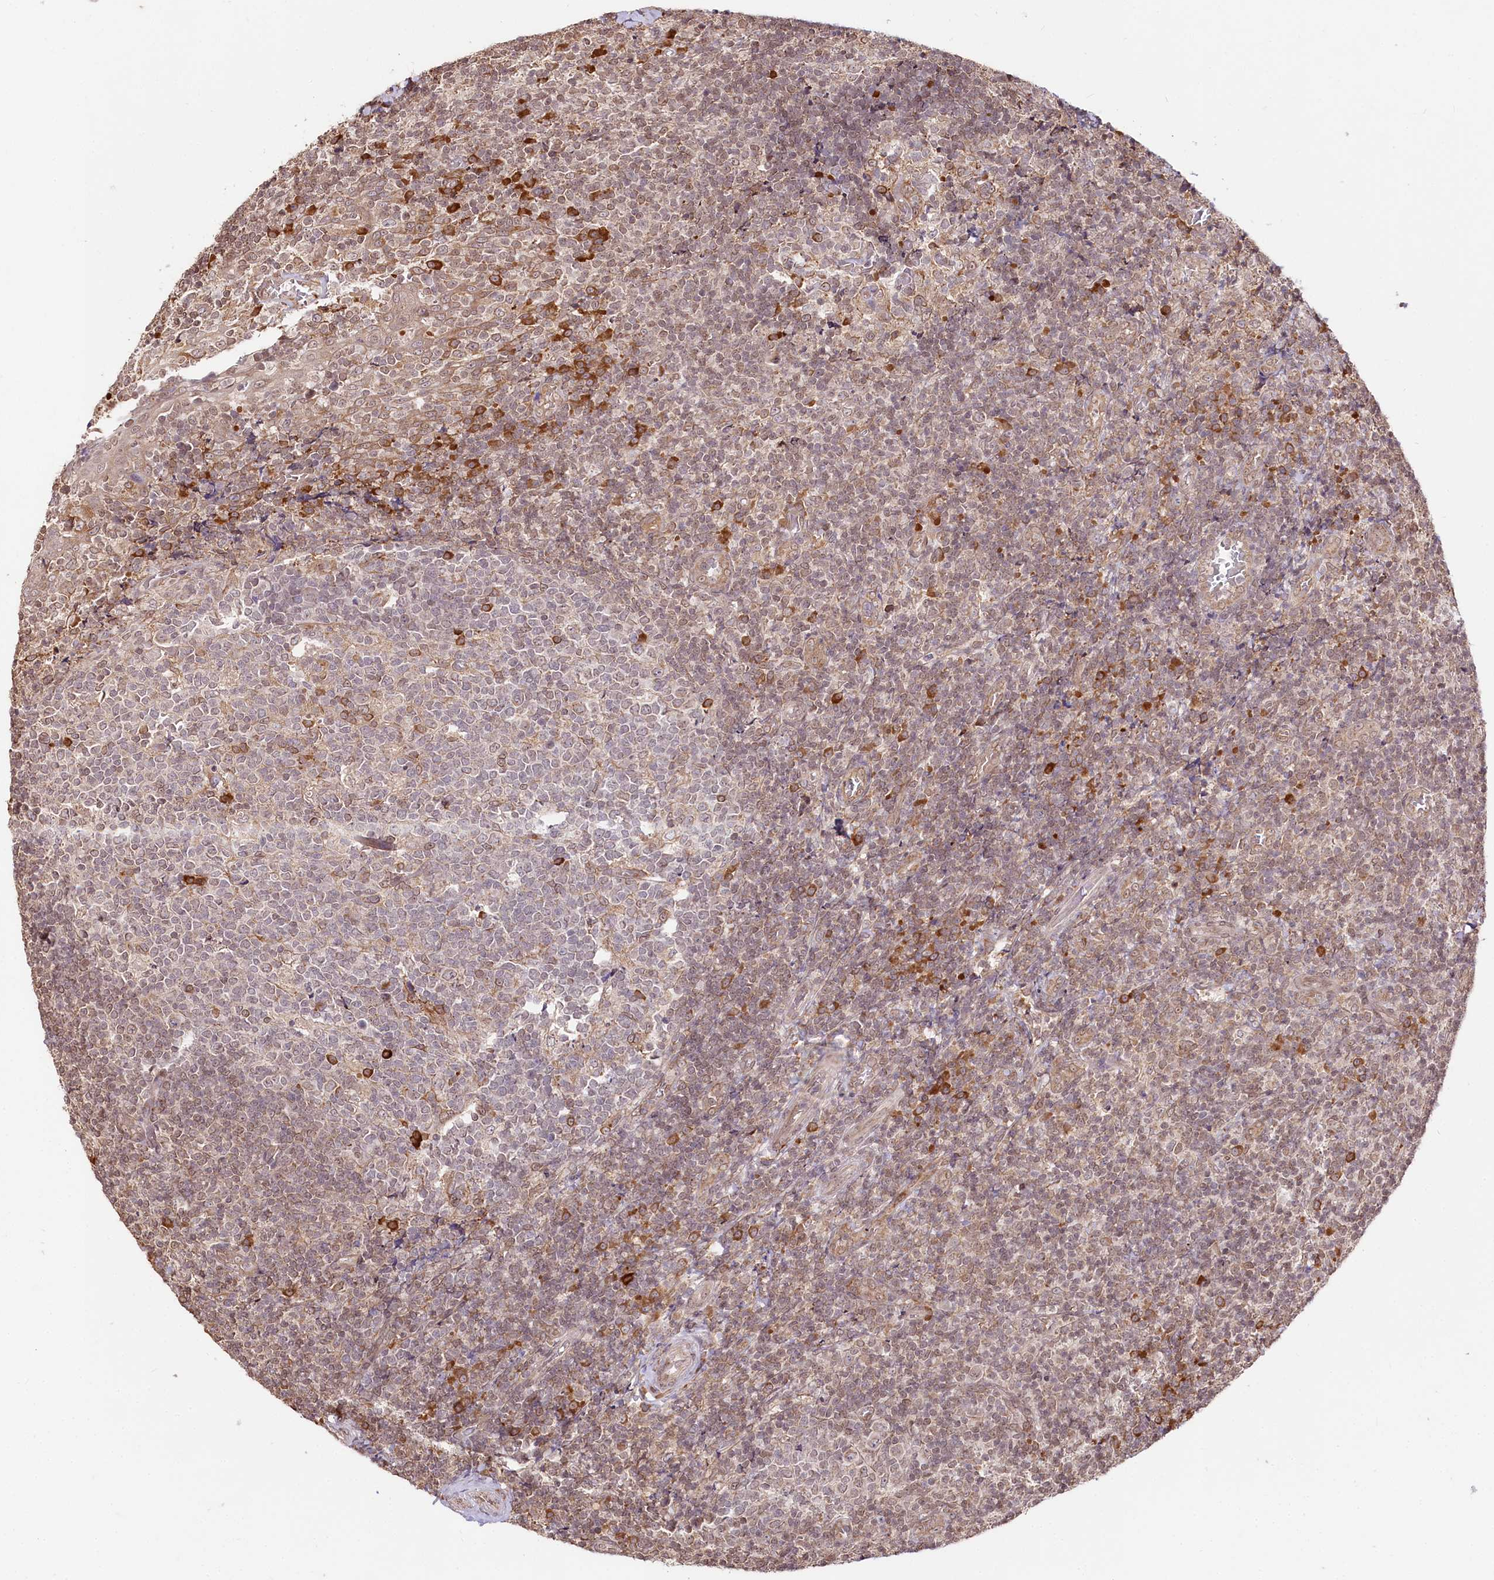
{"staining": {"intensity": "moderate", "quantity": "<25%", "location": "cytoplasmic/membranous,nuclear"}, "tissue": "tonsil", "cell_type": "Germinal center cells", "image_type": "normal", "snomed": [{"axis": "morphology", "description": "Normal tissue, NOS"}, {"axis": "topography", "description": "Tonsil"}], "caption": "Brown immunohistochemical staining in benign tonsil shows moderate cytoplasmic/membranous,nuclear expression in about <25% of germinal center cells. (DAB (3,3'-diaminobenzidine) IHC with brightfield microscopy, high magnification).", "gene": "CNPY2", "patient": {"sex": "female", "age": 19}}